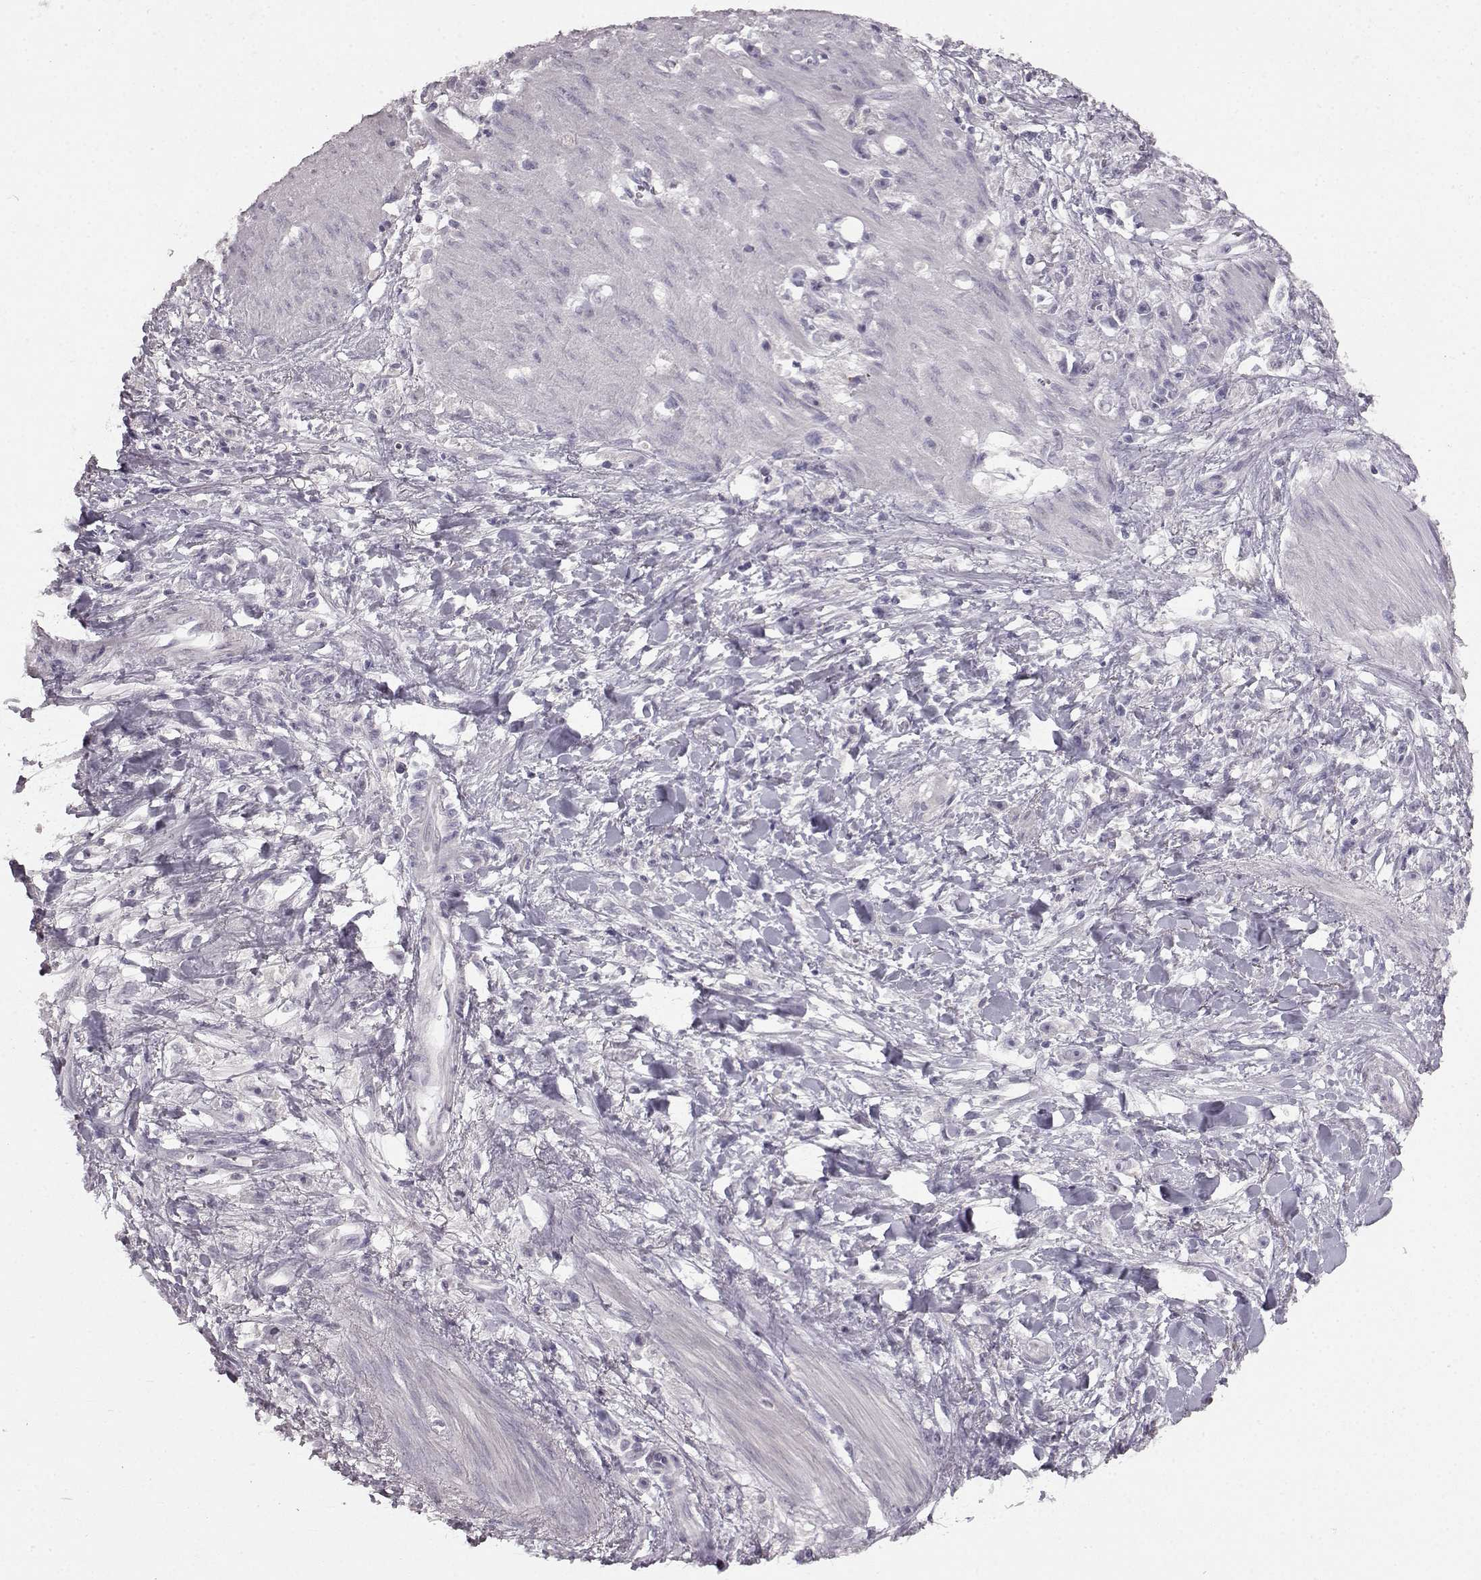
{"staining": {"intensity": "negative", "quantity": "none", "location": "none"}, "tissue": "stomach cancer", "cell_type": "Tumor cells", "image_type": "cancer", "snomed": [{"axis": "morphology", "description": "Adenocarcinoma, NOS"}, {"axis": "topography", "description": "Stomach"}], "caption": "Tumor cells are negative for brown protein staining in adenocarcinoma (stomach).", "gene": "LHB", "patient": {"sex": "female", "age": 59}}